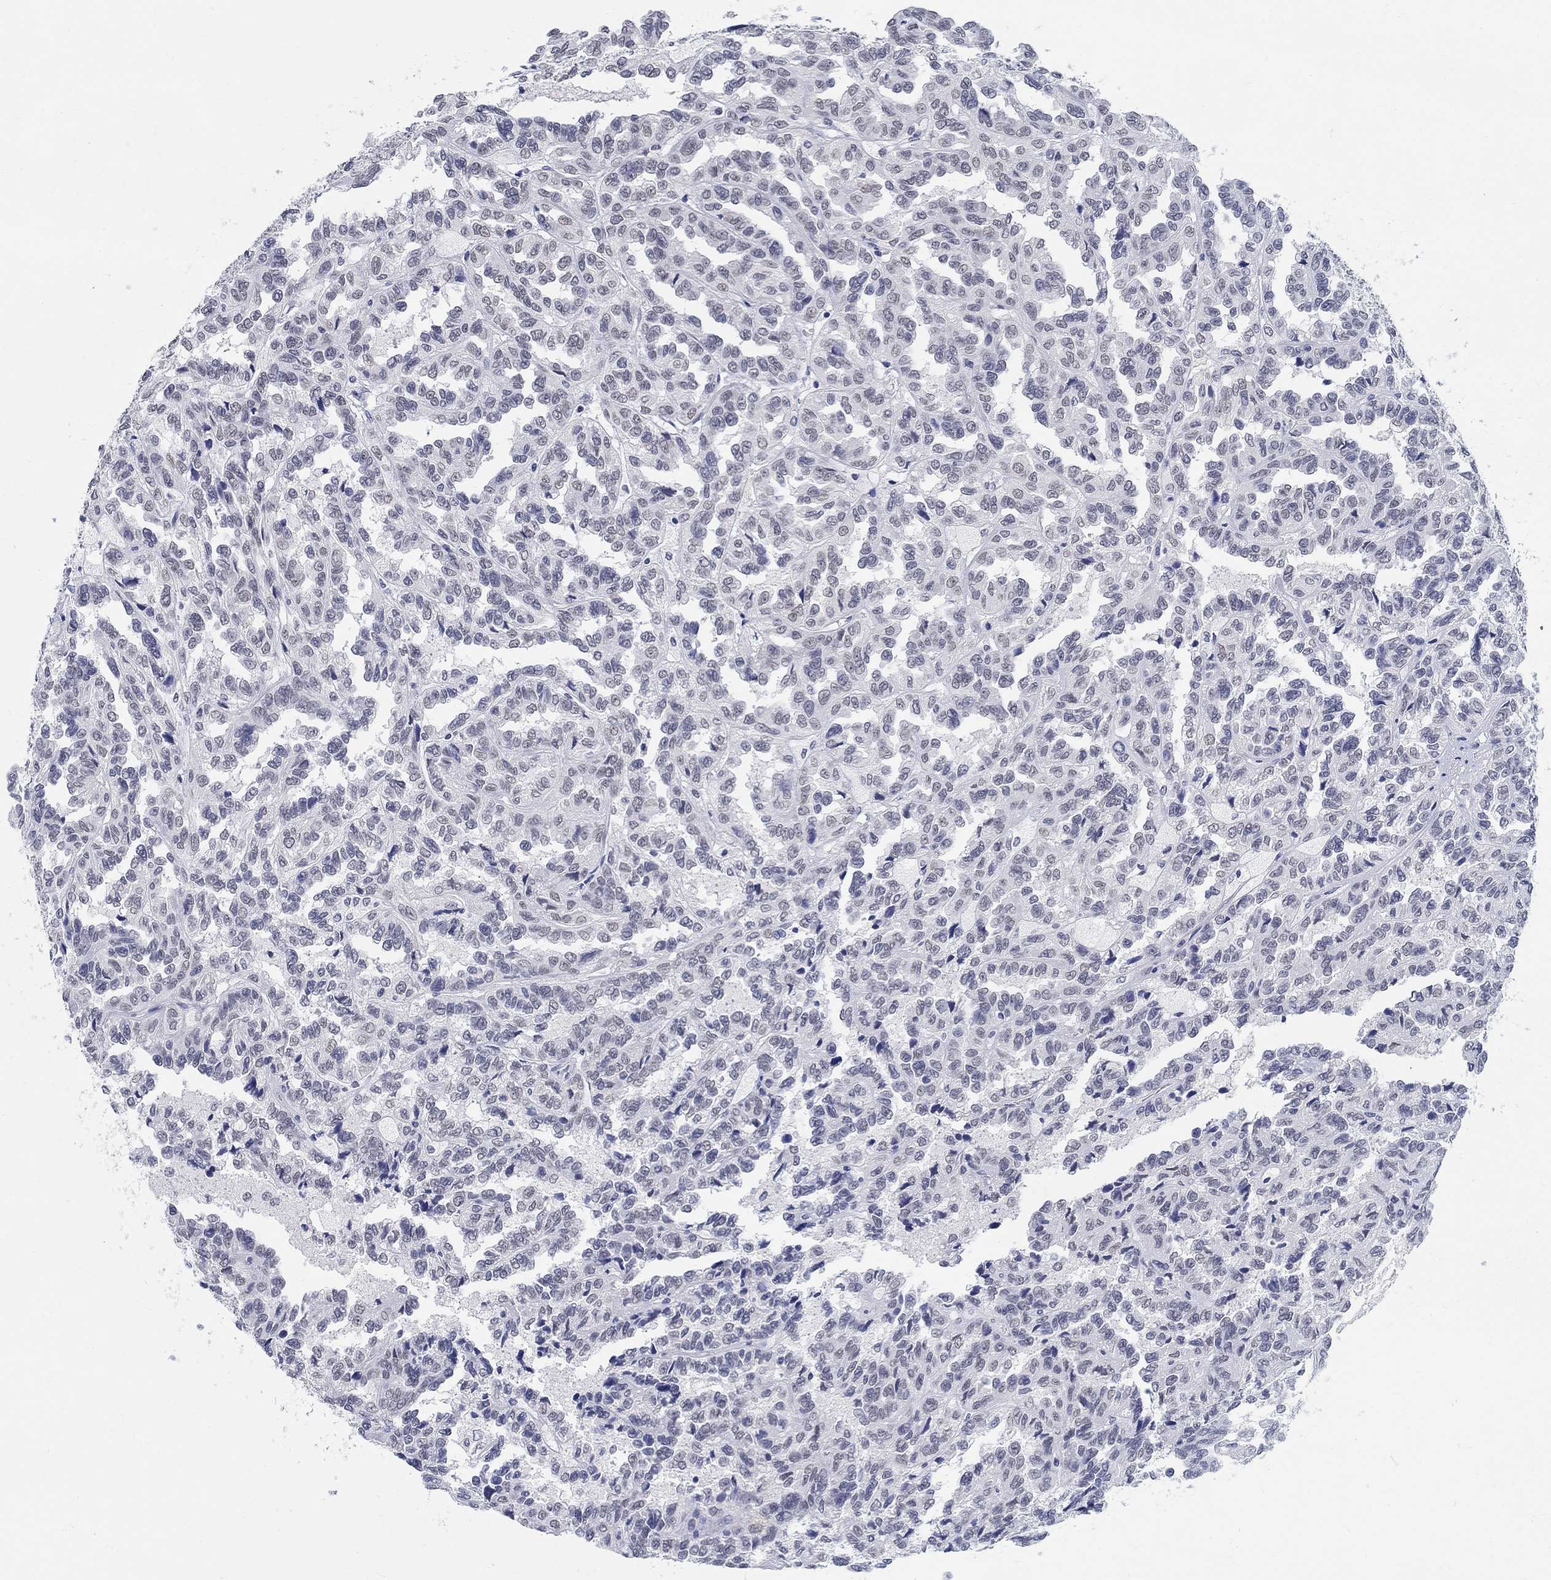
{"staining": {"intensity": "negative", "quantity": "none", "location": "none"}, "tissue": "renal cancer", "cell_type": "Tumor cells", "image_type": "cancer", "snomed": [{"axis": "morphology", "description": "Adenocarcinoma, NOS"}, {"axis": "topography", "description": "Kidney"}], "caption": "Tumor cells are negative for protein expression in human renal cancer (adenocarcinoma).", "gene": "ANKS1B", "patient": {"sex": "male", "age": 79}}